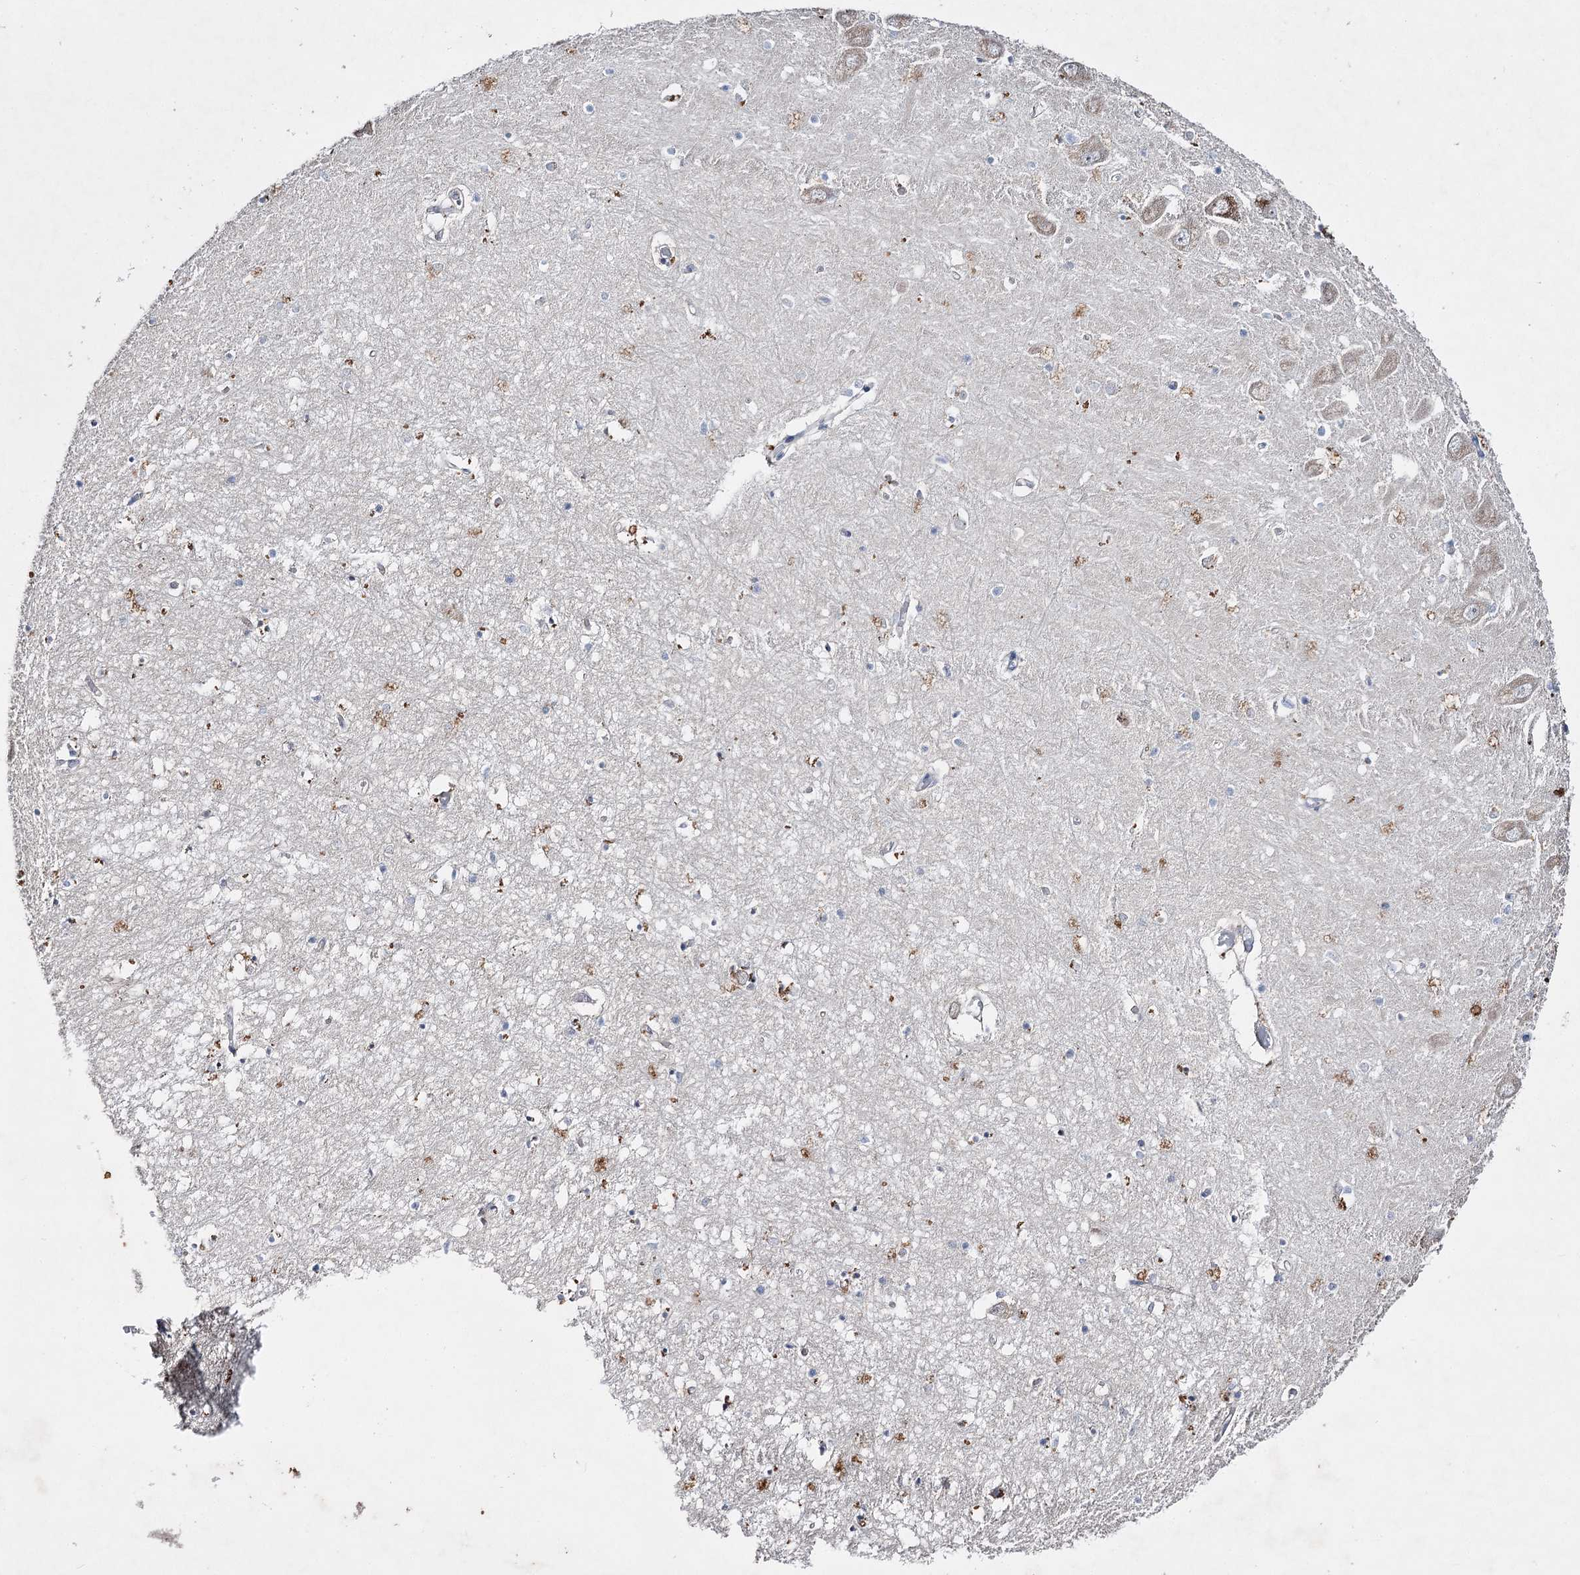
{"staining": {"intensity": "negative", "quantity": "none", "location": "none"}, "tissue": "hippocampus", "cell_type": "Glial cells", "image_type": "normal", "snomed": [{"axis": "morphology", "description": "Normal tissue, NOS"}, {"axis": "topography", "description": "Hippocampus"}], "caption": "Immunohistochemical staining of benign human hippocampus reveals no significant expression in glial cells.", "gene": "IL1RAP", "patient": {"sex": "male", "age": 70}}